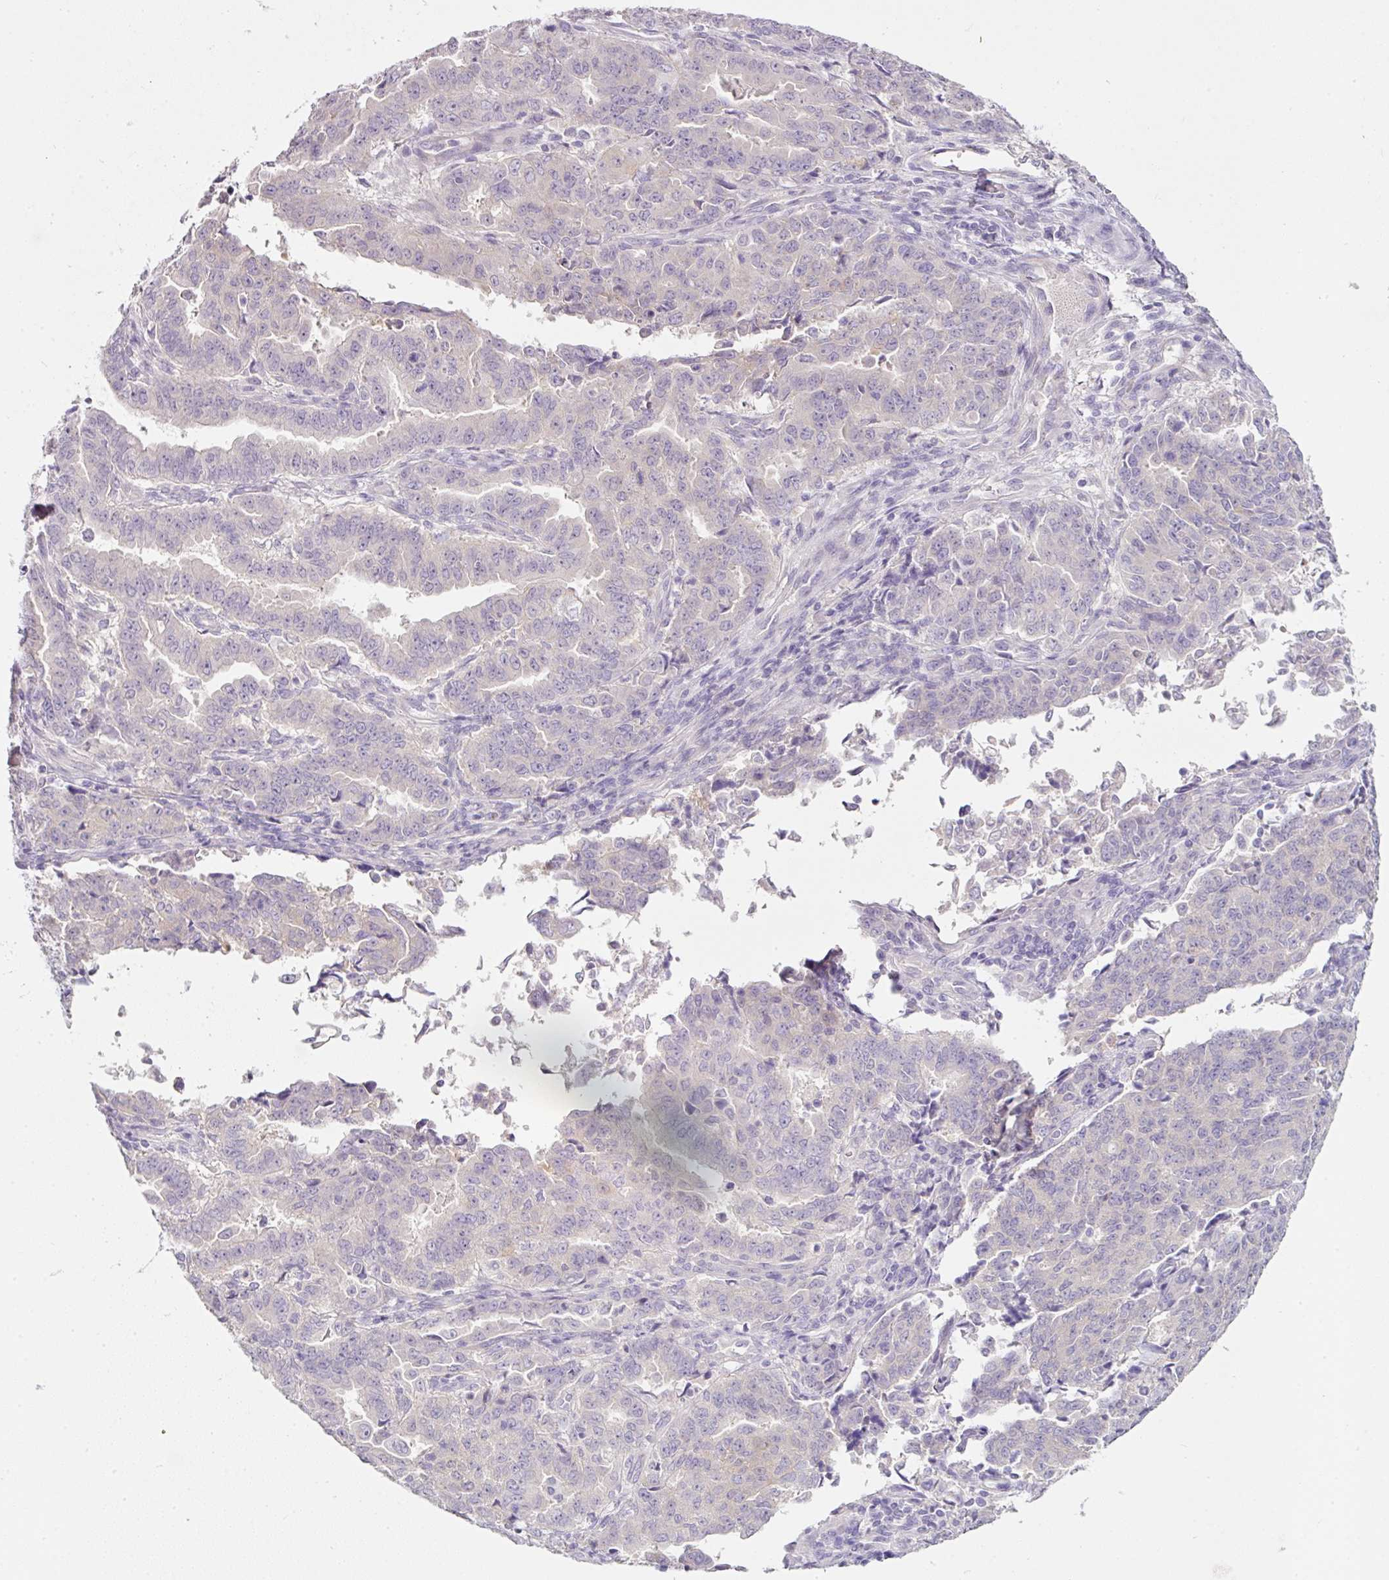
{"staining": {"intensity": "negative", "quantity": "none", "location": "none"}, "tissue": "endometrial cancer", "cell_type": "Tumor cells", "image_type": "cancer", "snomed": [{"axis": "morphology", "description": "Adenocarcinoma, NOS"}, {"axis": "topography", "description": "Endometrium"}], "caption": "IHC histopathology image of neoplastic tissue: endometrial cancer stained with DAB (3,3'-diaminobenzidine) displays no significant protein expression in tumor cells.", "gene": "SLC2A2", "patient": {"sex": "female", "age": 50}}